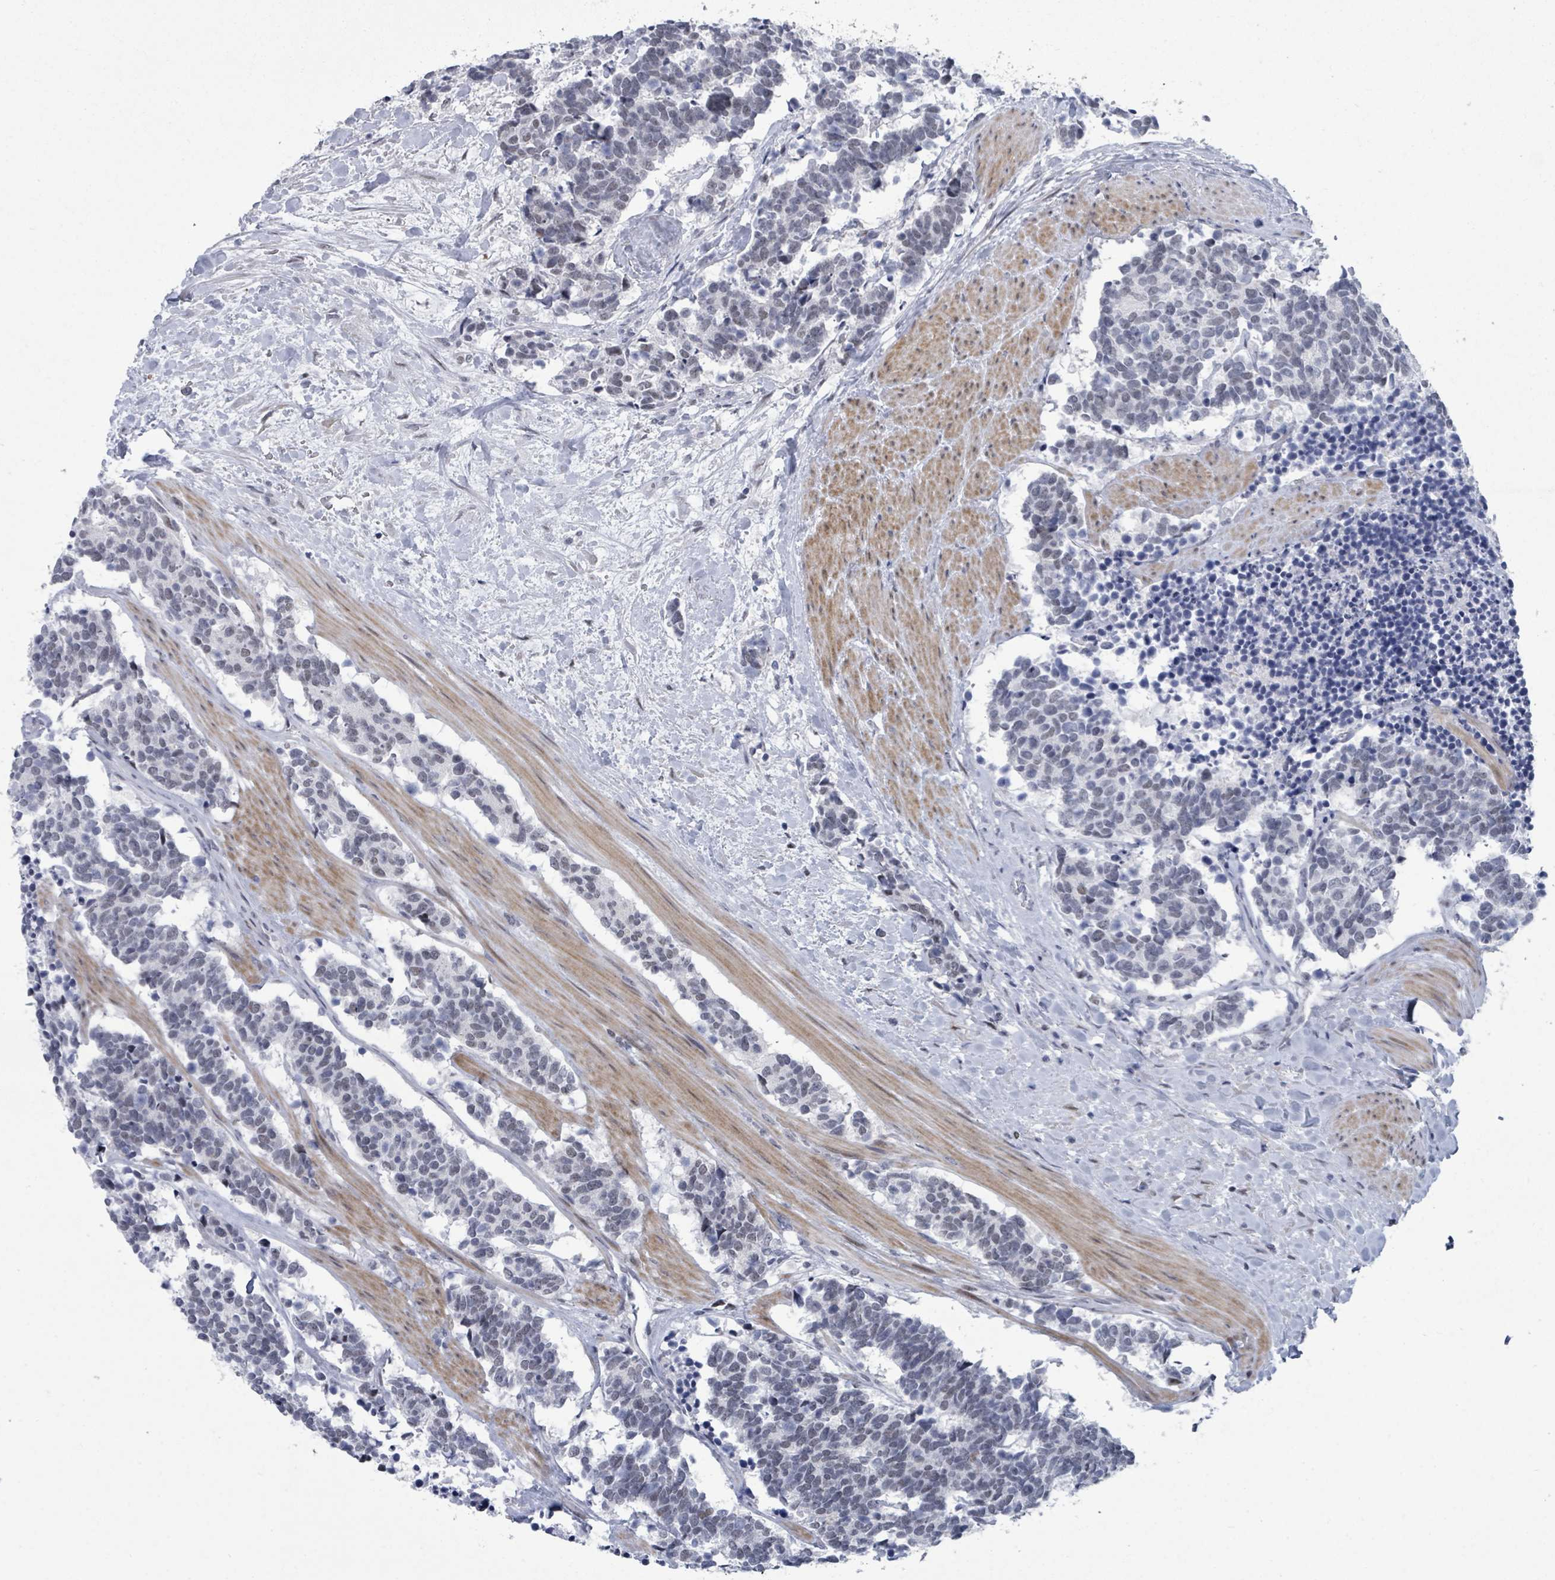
{"staining": {"intensity": "weak", "quantity": "25%-75%", "location": "nuclear"}, "tissue": "carcinoid", "cell_type": "Tumor cells", "image_type": "cancer", "snomed": [{"axis": "morphology", "description": "Carcinoma, NOS"}, {"axis": "morphology", "description": "Carcinoid, malignant, NOS"}, {"axis": "topography", "description": "Prostate"}], "caption": "Tumor cells reveal weak nuclear expression in approximately 25%-75% of cells in carcinoid (malignant).", "gene": "CT45A5", "patient": {"sex": "male", "age": 57}}